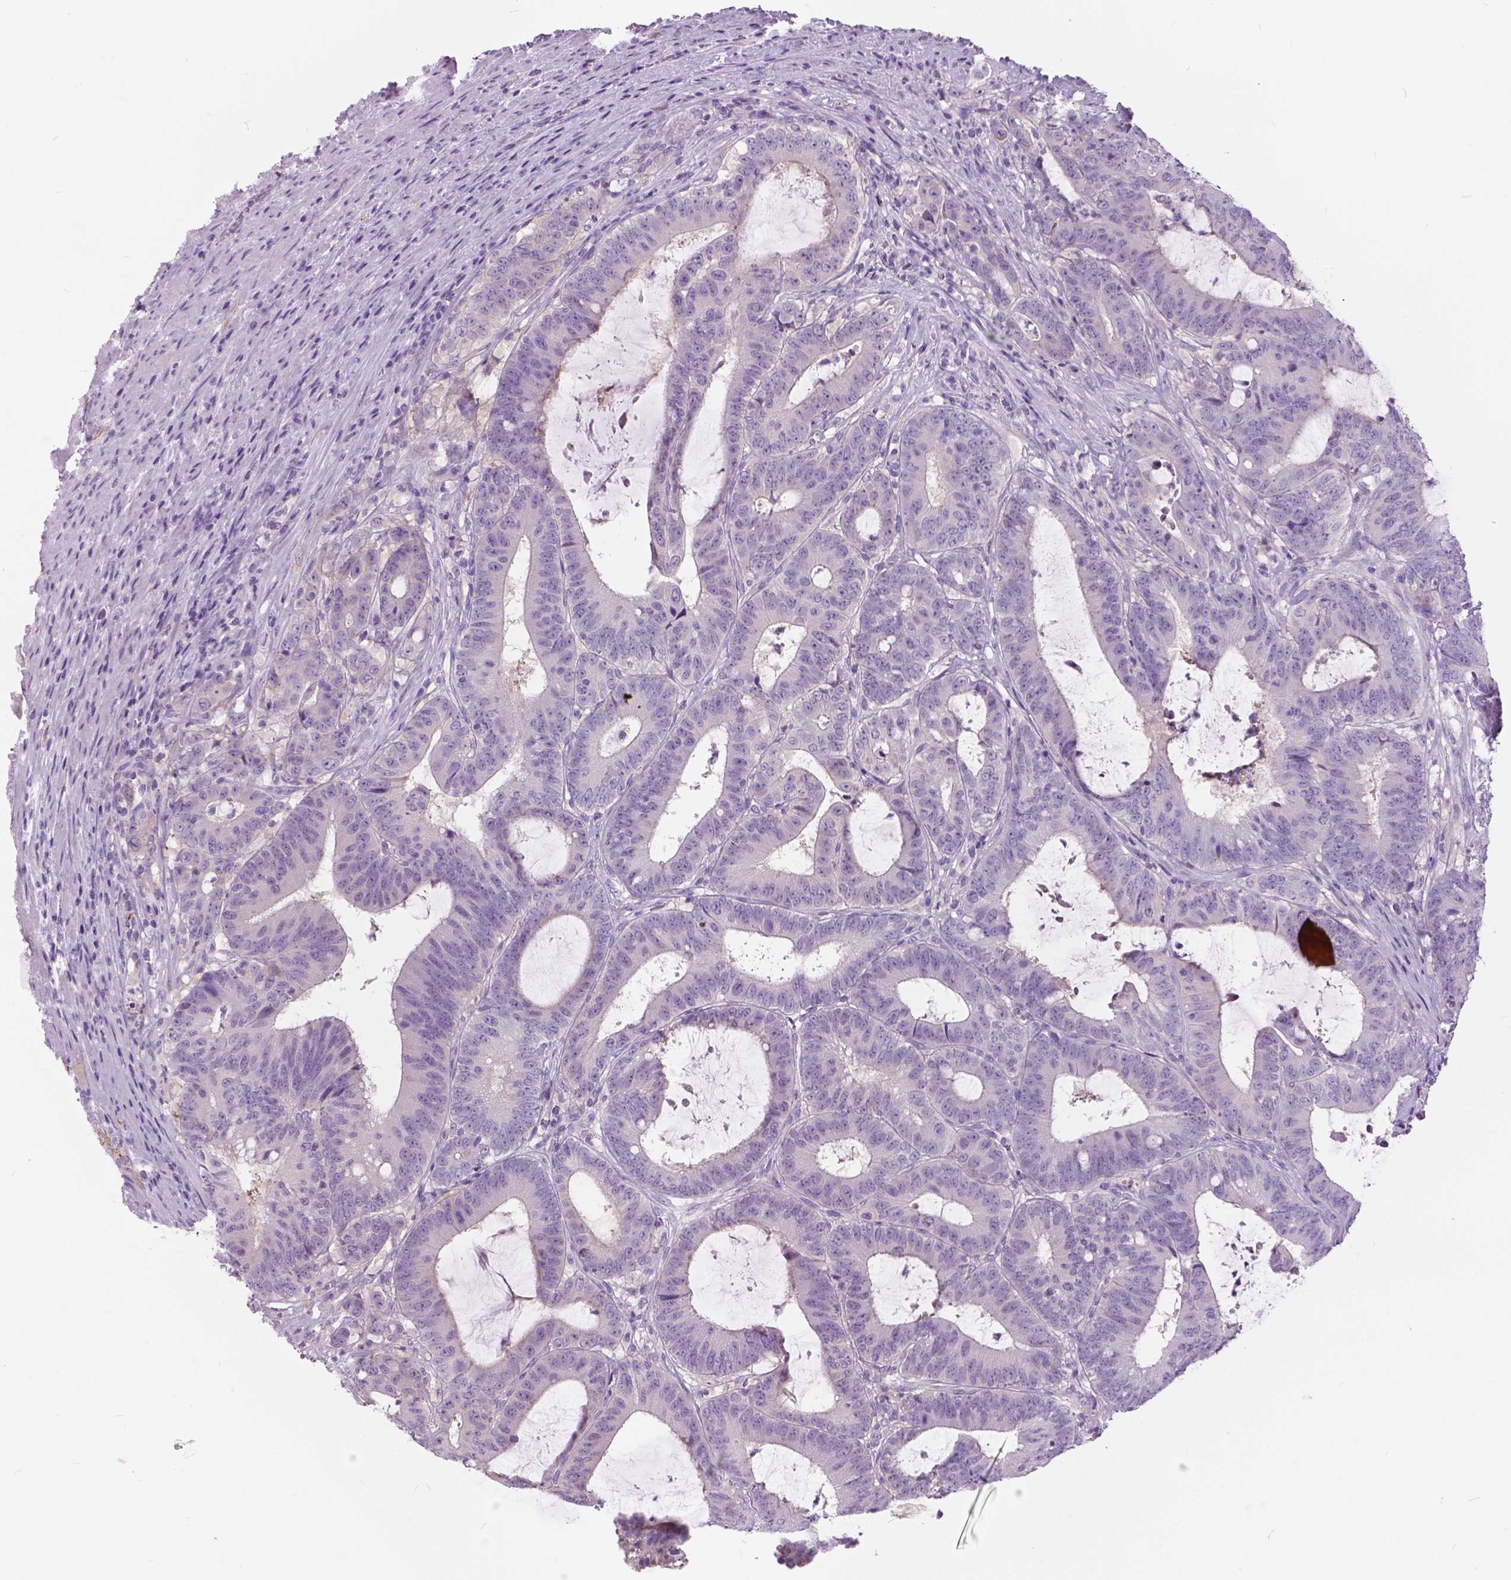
{"staining": {"intensity": "negative", "quantity": "none", "location": "none"}, "tissue": "colorectal cancer", "cell_type": "Tumor cells", "image_type": "cancer", "snomed": [{"axis": "morphology", "description": "Adenocarcinoma, NOS"}, {"axis": "topography", "description": "Colon"}], "caption": "Immunohistochemistry of colorectal cancer demonstrates no expression in tumor cells. (Brightfield microscopy of DAB immunohistochemistry (IHC) at high magnification).", "gene": "TP53TG5", "patient": {"sex": "female", "age": 43}}